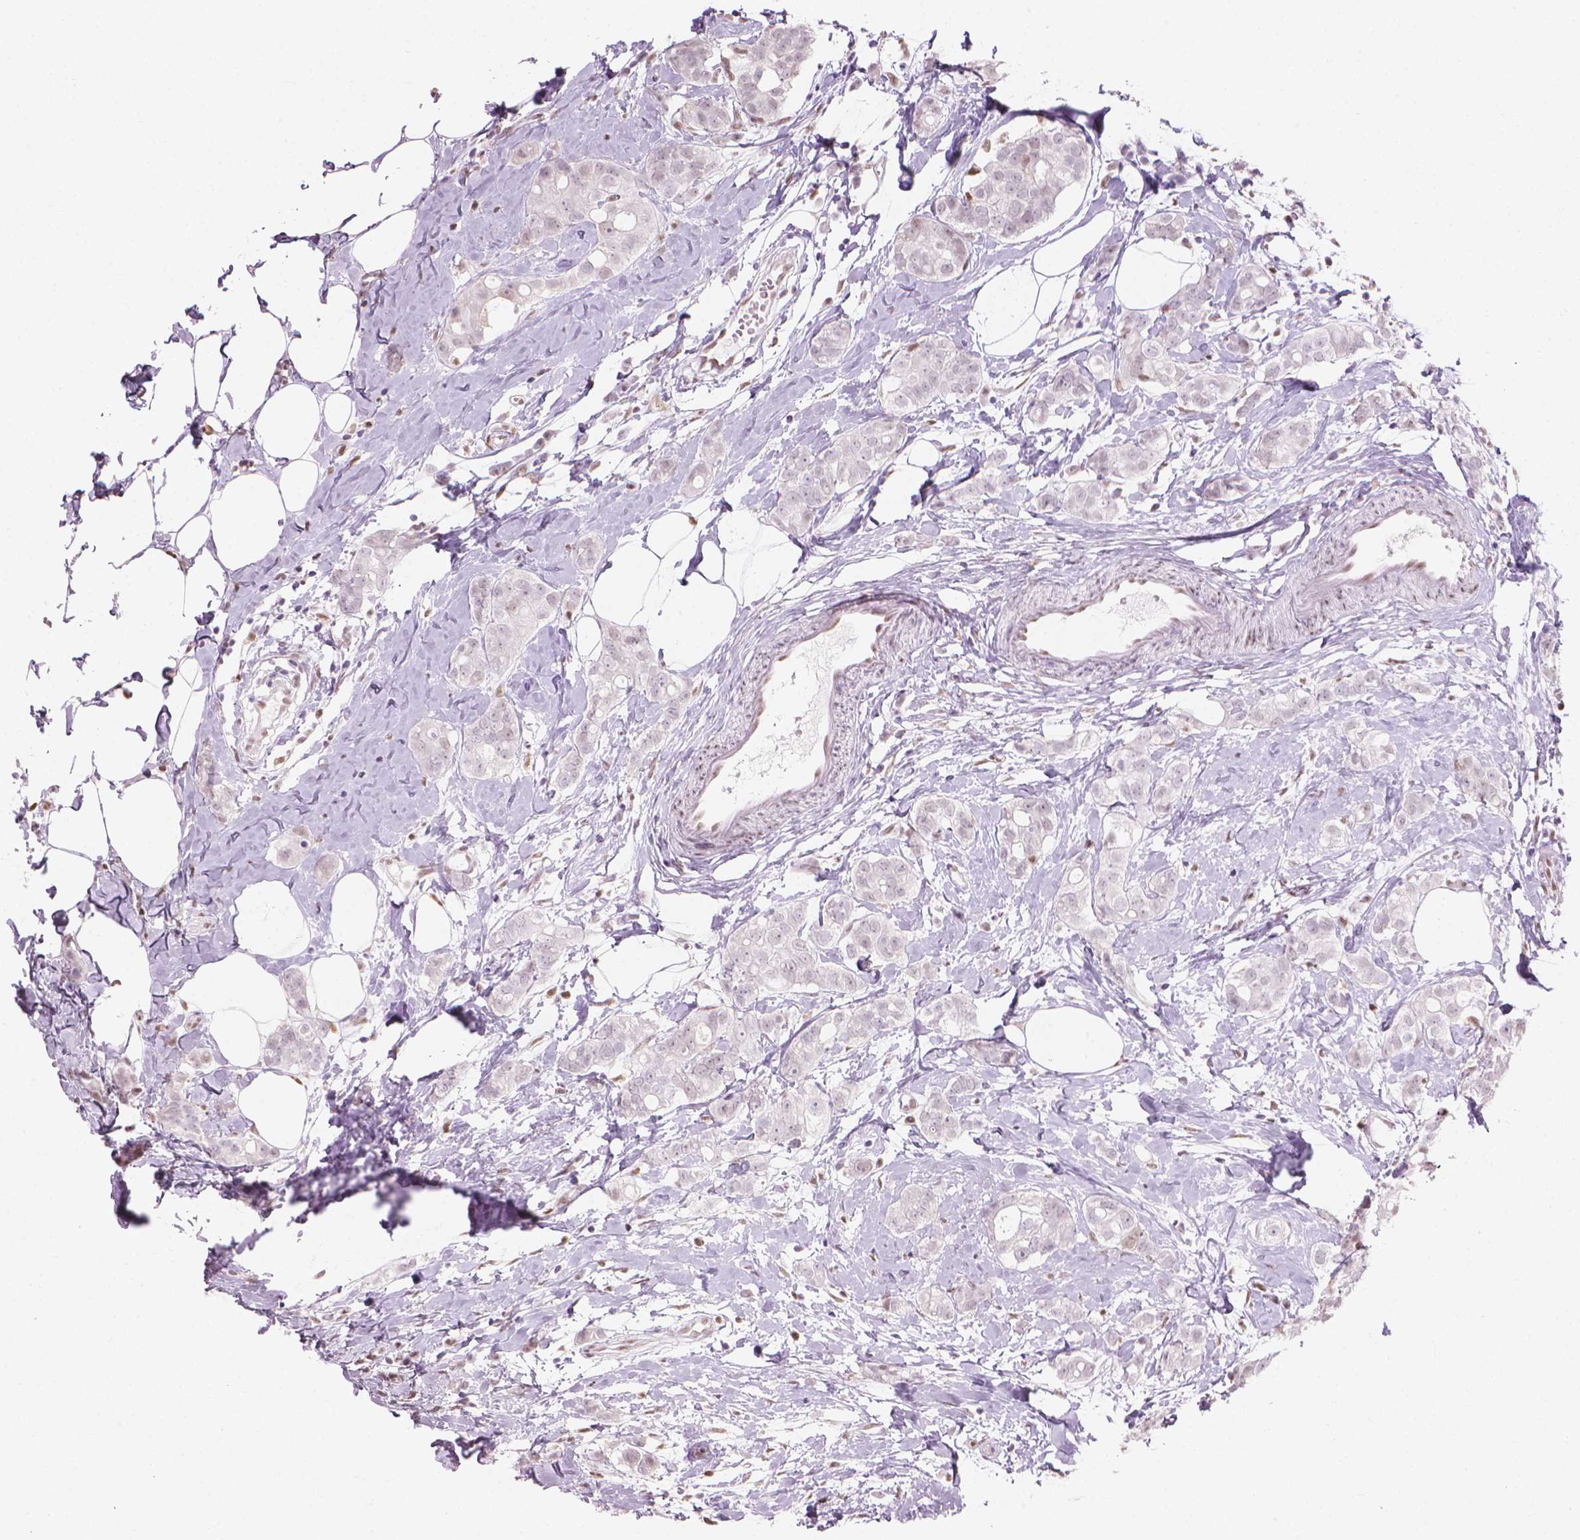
{"staining": {"intensity": "negative", "quantity": "none", "location": "none"}, "tissue": "breast cancer", "cell_type": "Tumor cells", "image_type": "cancer", "snomed": [{"axis": "morphology", "description": "Duct carcinoma"}, {"axis": "topography", "description": "Breast"}], "caption": "High magnification brightfield microscopy of breast cancer (infiltrating ductal carcinoma) stained with DAB (brown) and counterstained with hematoxylin (blue): tumor cells show no significant staining. Brightfield microscopy of immunohistochemistry stained with DAB (brown) and hematoxylin (blue), captured at high magnification.", "gene": "PIAS2", "patient": {"sex": "female", "age": 40}}